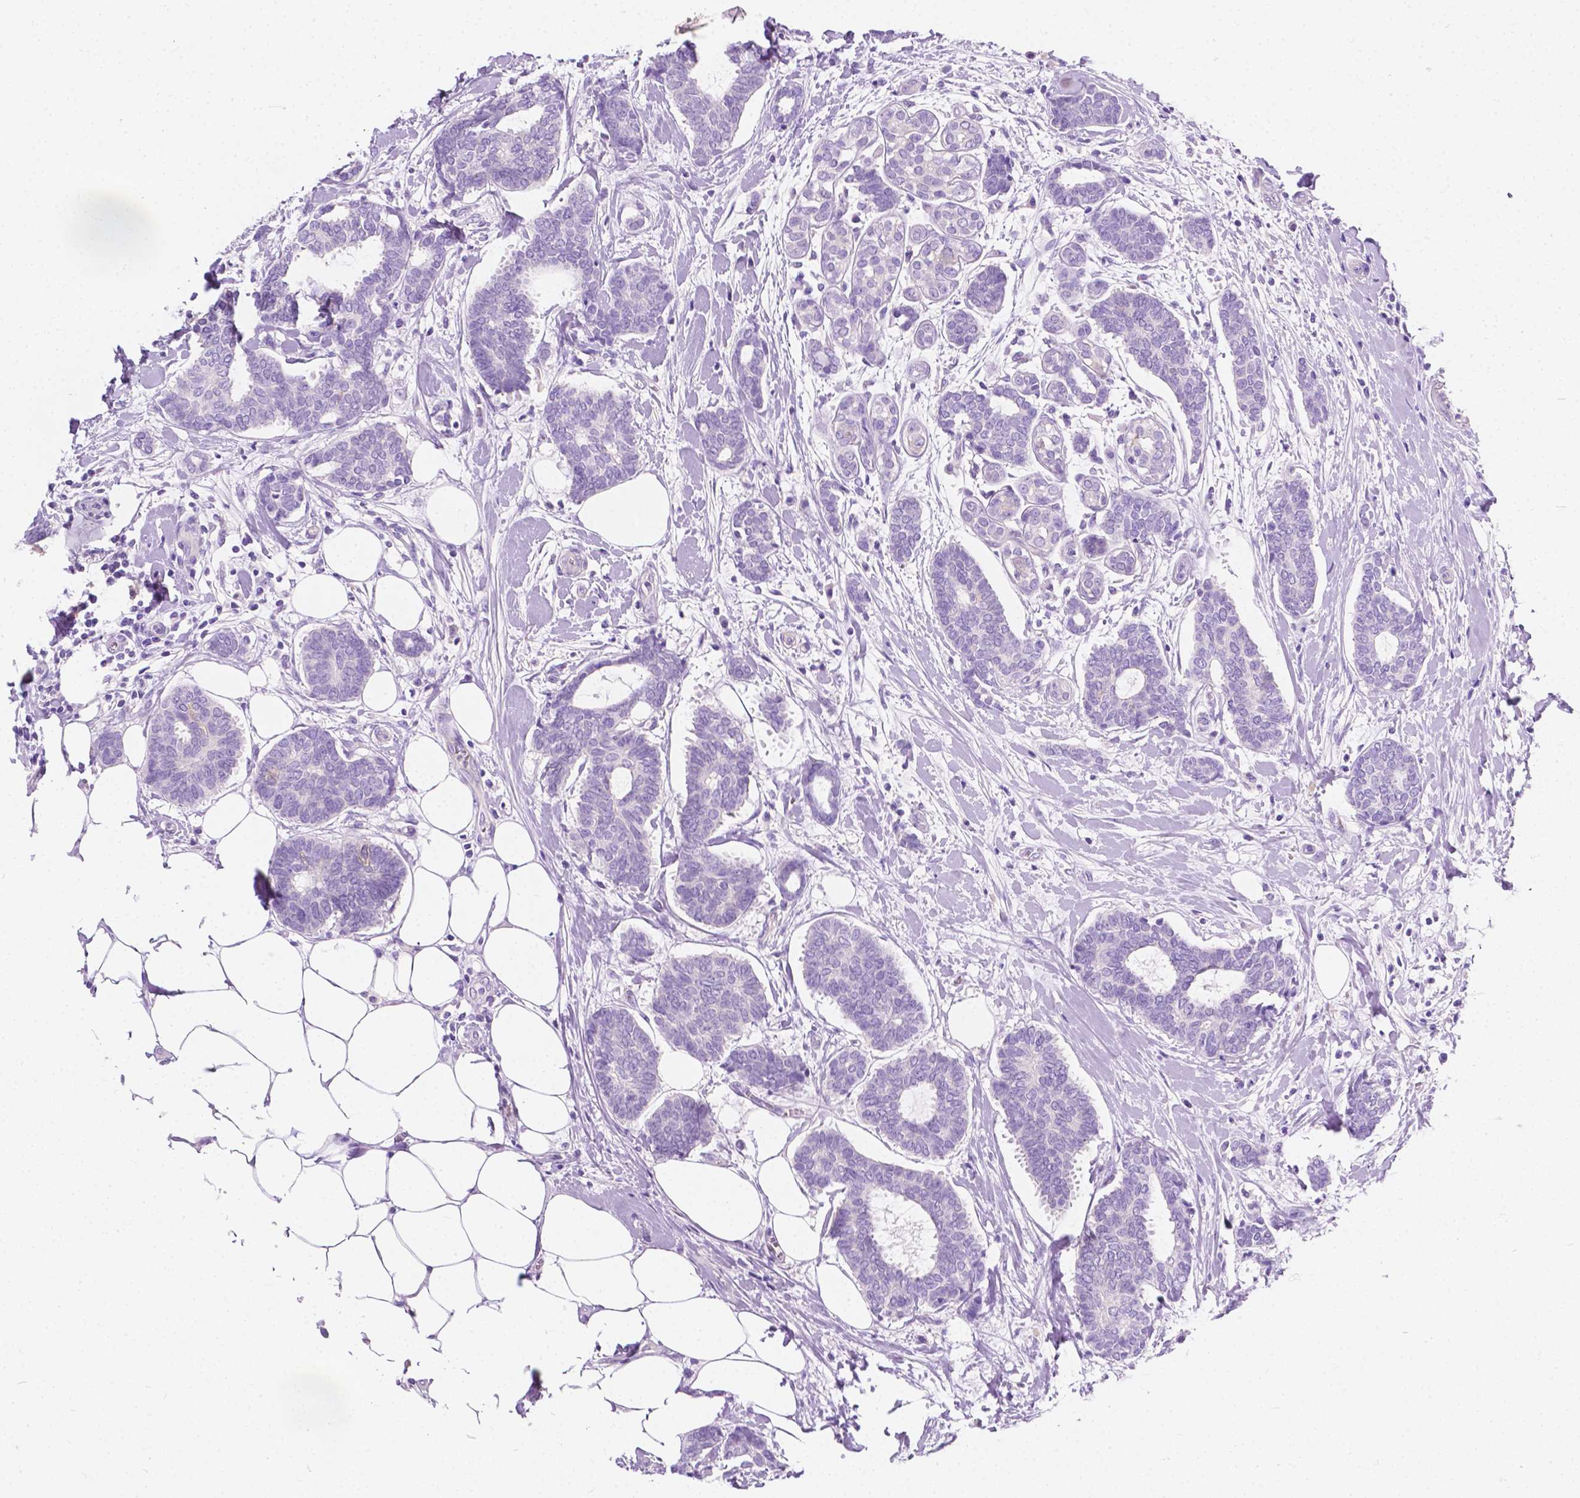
{"staining": {"intensity": "negative", "quantity": "none", "location": "none"}, "tissue": "breast cancer", "cell_type": "Tumor cells", "image_type": "cancer", "snomed": [{"axis": "morphology", "description": "Intraductal carcinoma, in situ"}, {"axis": "morphology", "description": "Duct carcinoma"}, {"axis": "morphology", "description": "Lobular carcinoma, in situ"}, {"axis": "topography", "description": "Breast"}], "caption": "Immunohistochemistry (IHC) image of neoplastic tissue: breast cancer (lobular carcinoma in situ) stained with DAB (3,3'-diaminobenzidine) reveals no significant protein staining in tumor cells.", "gene": "GNAO1", "patient": {"sex": "female", "age": 44}}